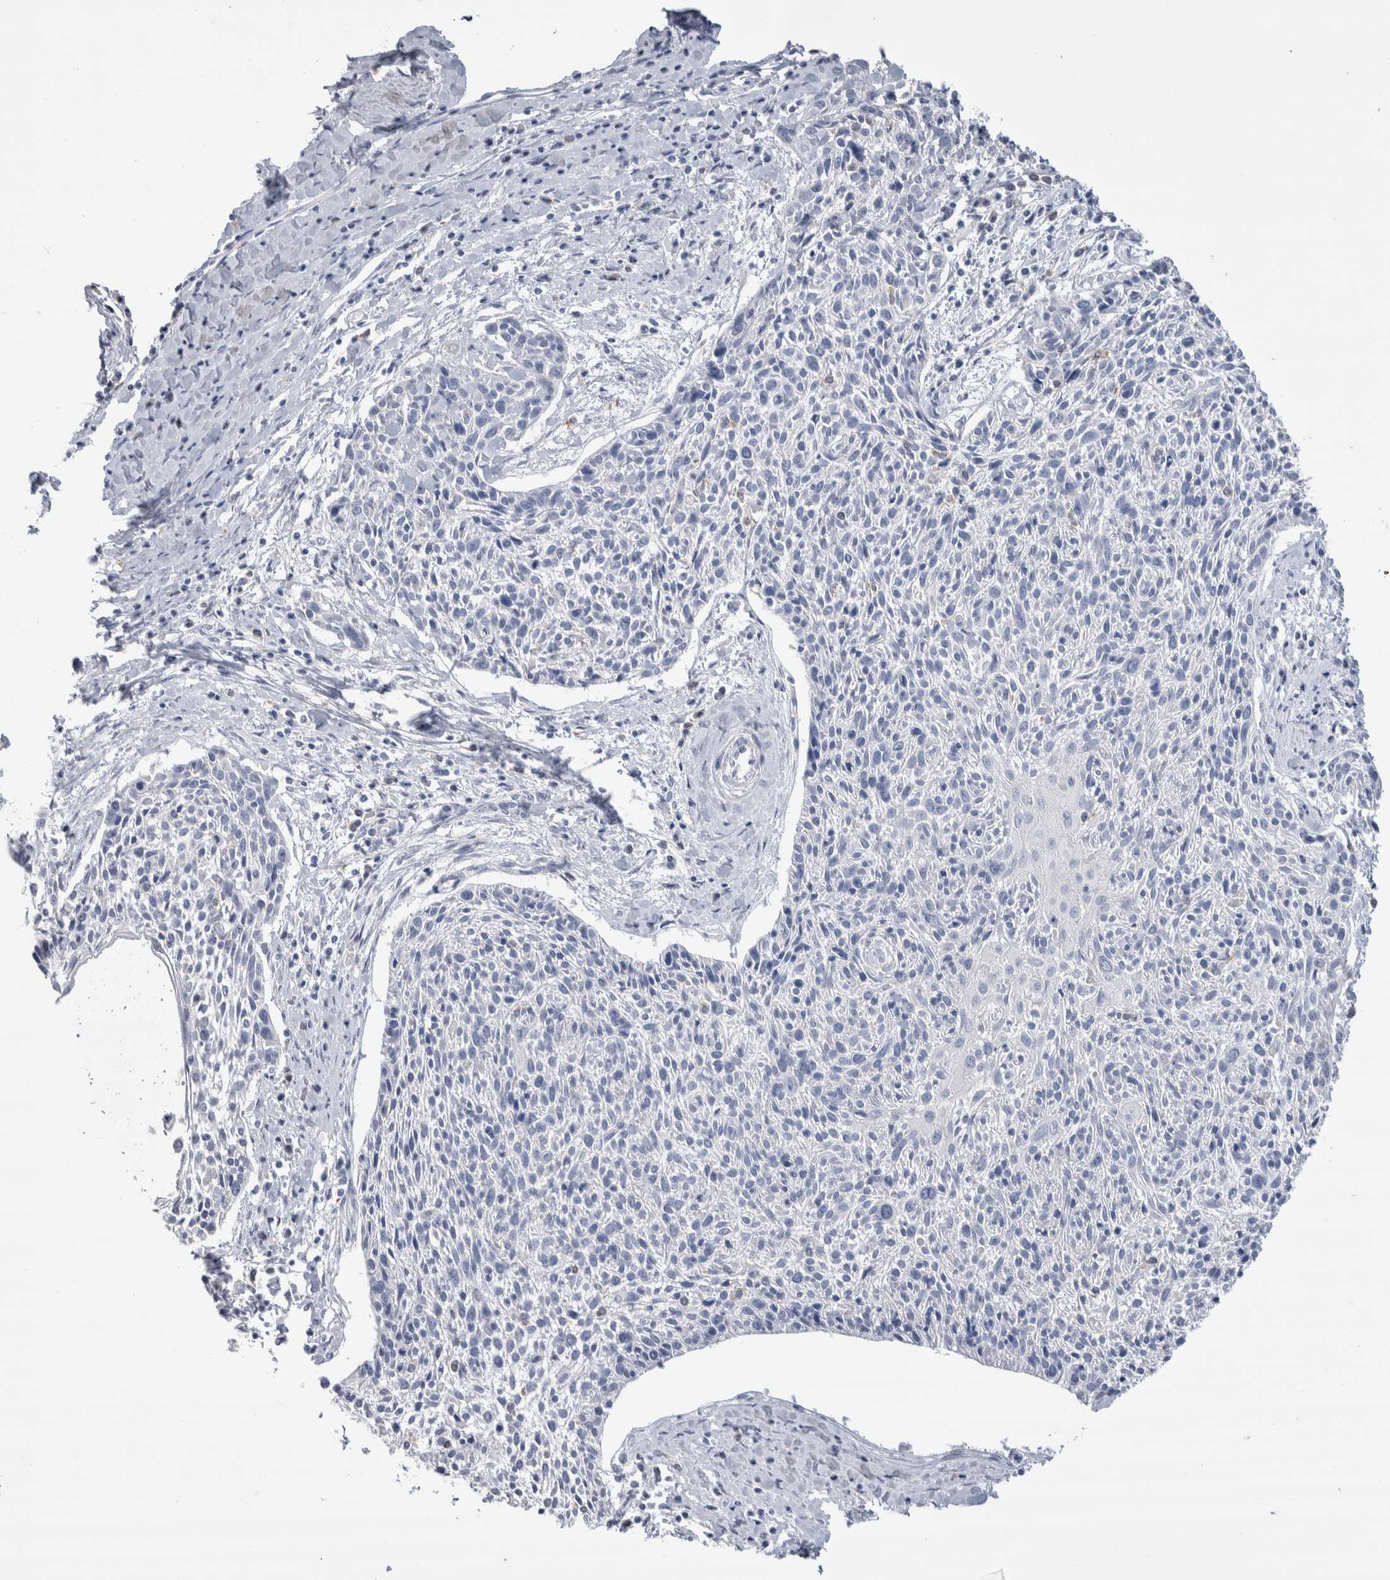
{"staining": {"intensity": "negative", "quantity": "none", "location": "none"}, "tissue": "cervical cancer", "cell_type": "Tumor cells", "image_type": "cancer", "snomed": [{"axis": "morphology", "description": "Squamous cell carcinoma, NOS"}, {"axis": "topography", "description": "Cervix"}], "caption": "This histopathology image is of cervical cancer (squamous cell carcinoma) stained with IHC to label a protein in brown with the nuclei are counter-stained blue. There is no expression in tumor cells.", "gene": "LURAP1L", "patient": {"sex": "female", "age": 51}}